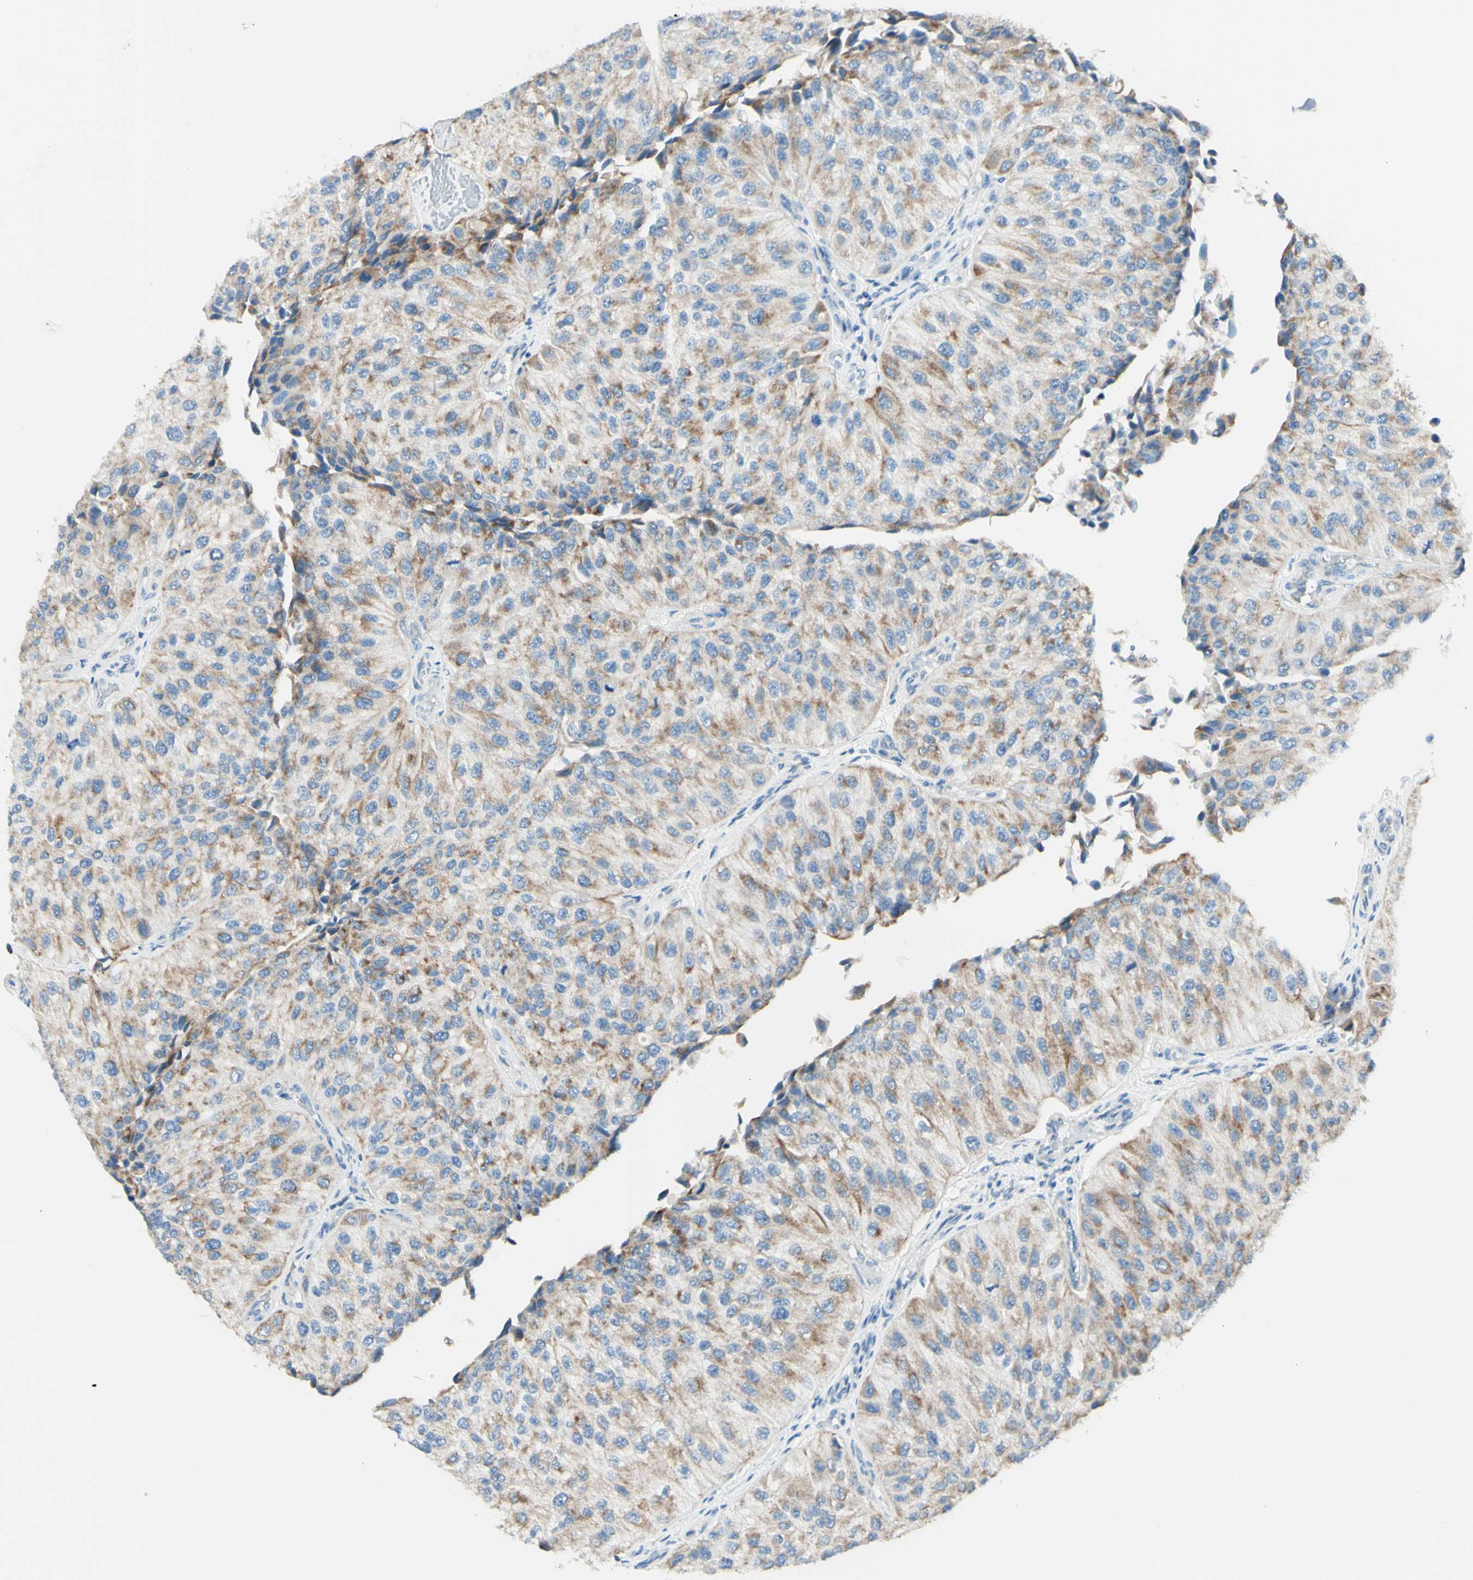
{"staining": {"intensity": "moderate", "quantity": "<25%", "location": "cytoplasmic/membranous"}, "tissue": "urothelial cancer", "cell_type": "Tumor cells", "image_type": "cancer", "snomed": [{"axis": "morphology", "description": "Urothelial carcinoma, High grade"}, {"axis": "topography", "description": "Kidney"}, {"axis": "topography", "description": "Urinary bladder"}], "caption": "This micrograph shows immunohistochemistry staining of urothelial carcinoma (high-grade), with low moderate cytoplasmic/membranous positivity in about <25% of tumor cells.", "gene": "ARMC10", "patient": {"sex": "male", "age": 77}}